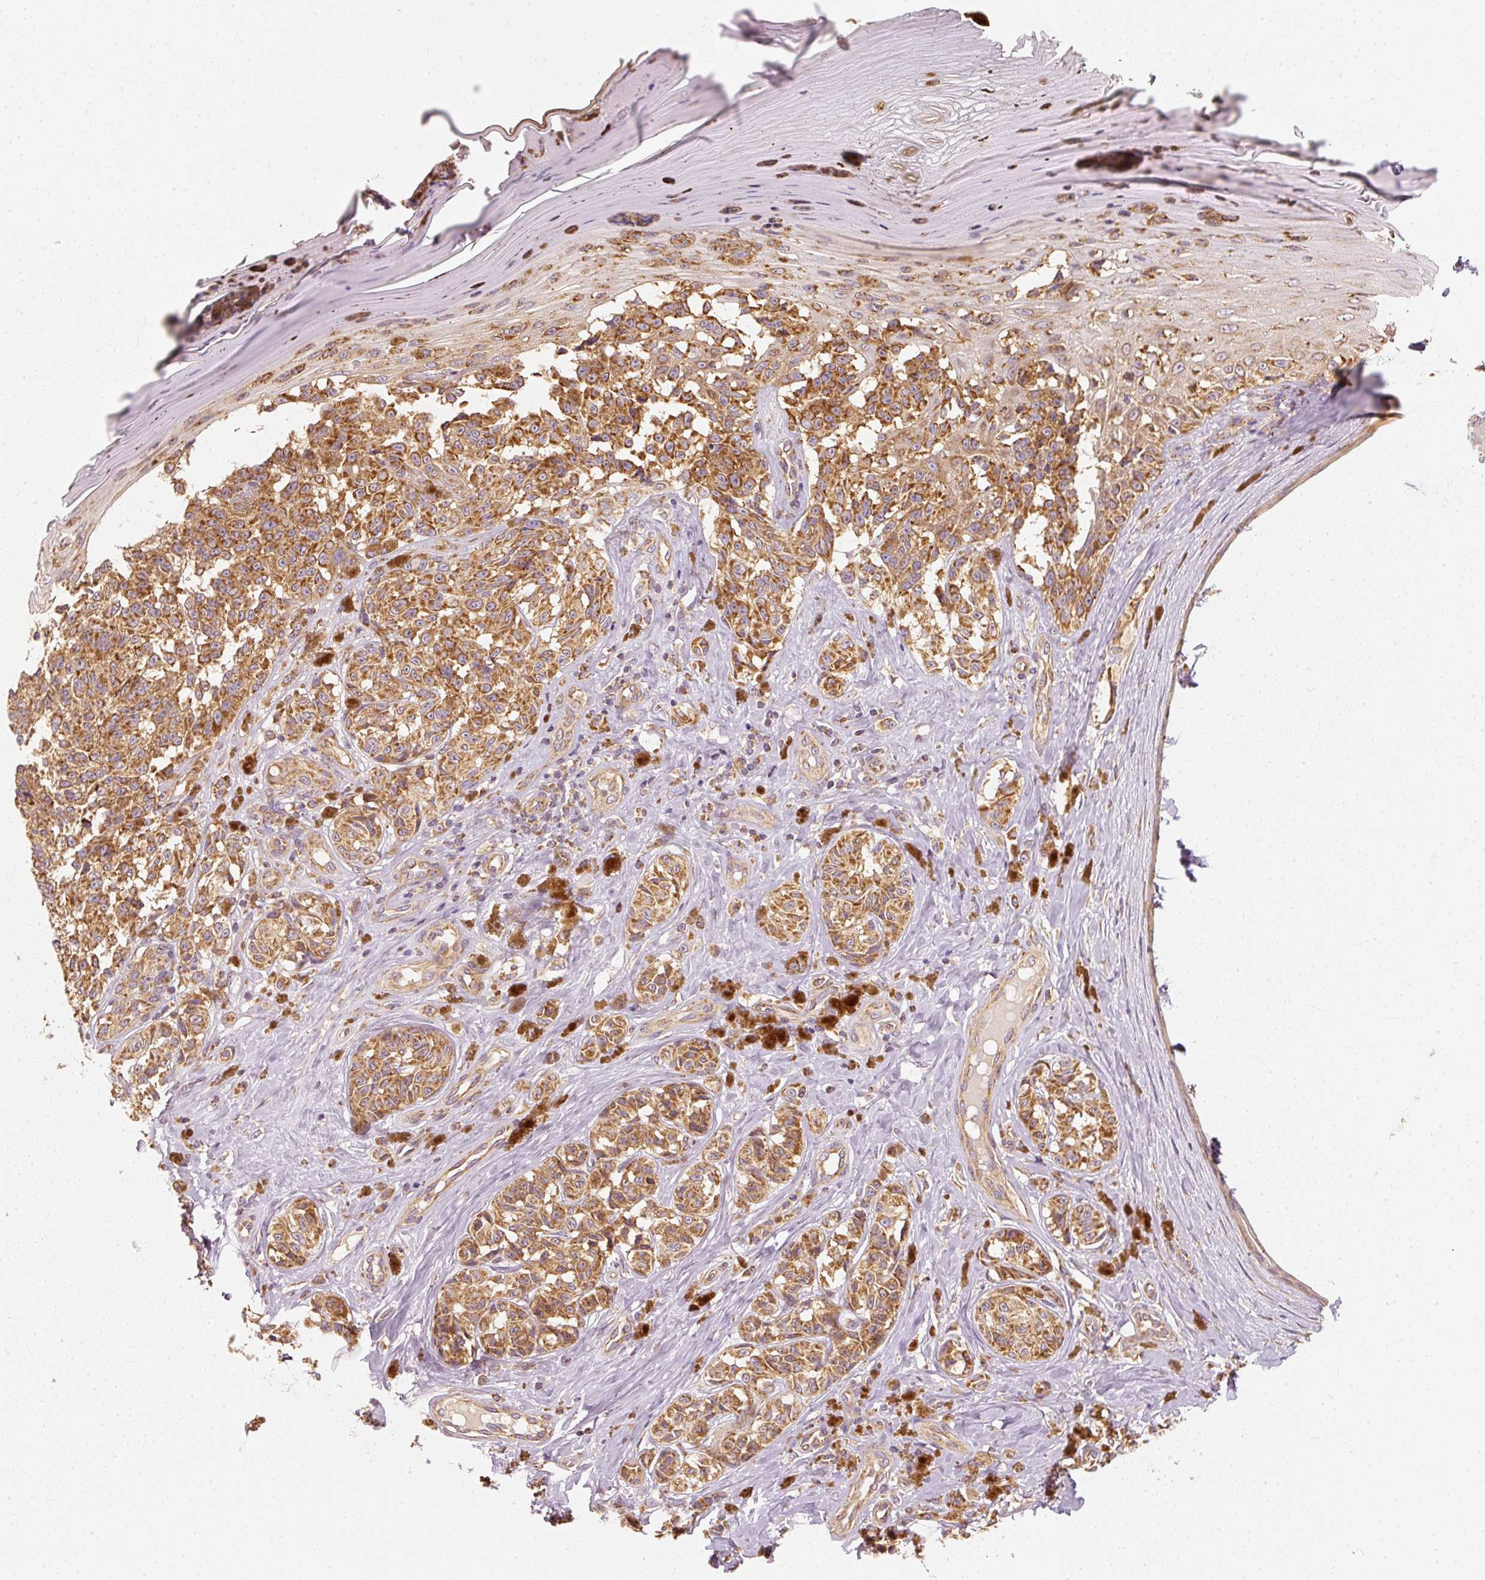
{"staining": {"intensity": "moderate", "quantity": ">75%", "location": "cytoplasmic/membranous"}, "tissue": "melanoma", "cell_type": "Tumor cells", "image_type": "cancer", "snomed": [{"axis": "morphology", "description": "Malignant melanoma, NOS"}, {"axis": "topography", "description": "Skin"}], "caption": "Melanoma stained for a protein demonstrates moderate cytoplasmic/membranous positivity in tumor cells.", "gene": "TOMM40", "patient": {"sex": "female", "age": 65}}